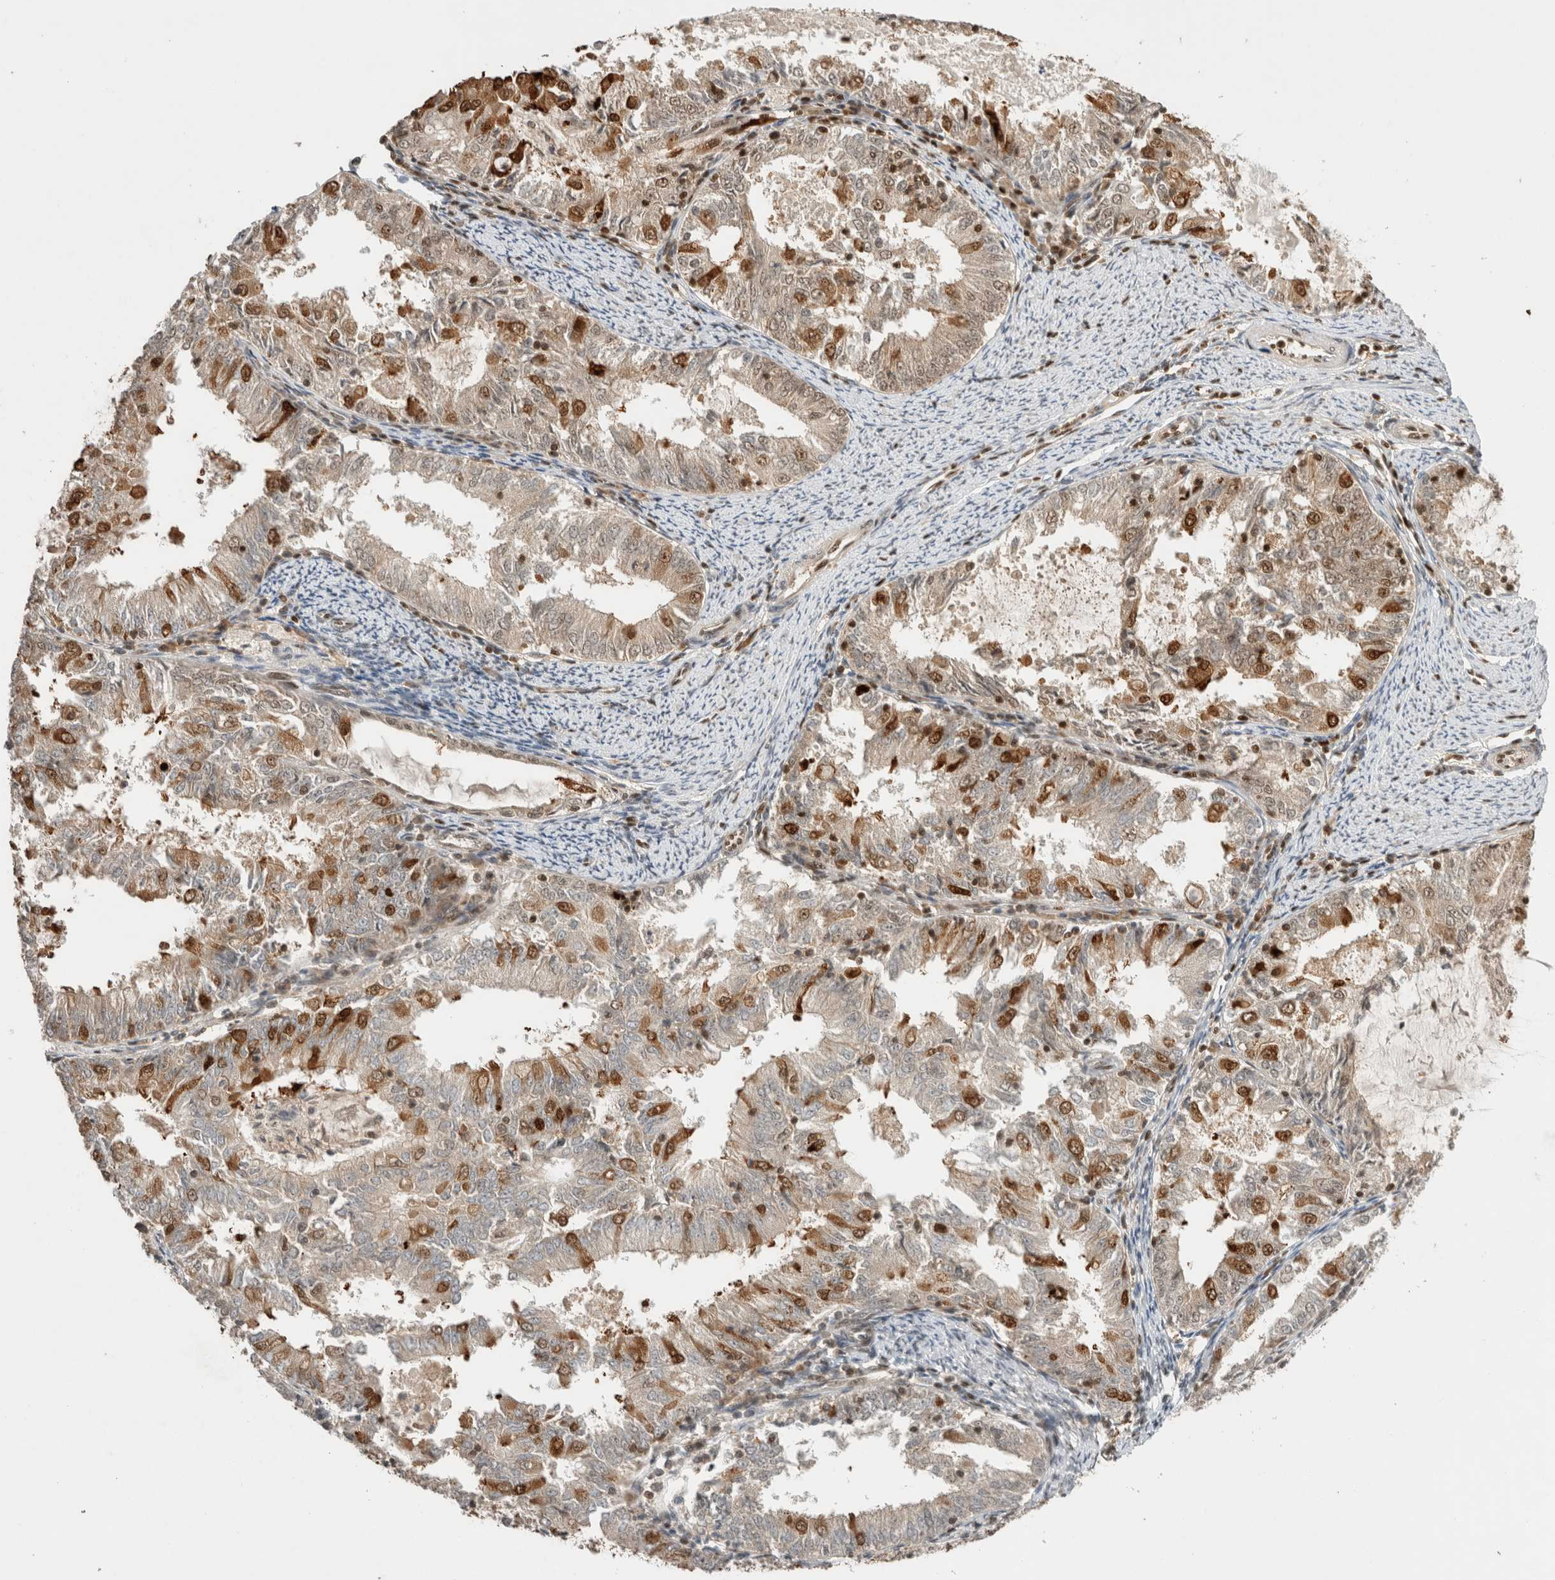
{"staining": {"intensity": "moderate", "quantity": "25%-75%", "location": "cytoplasmic/membranous,nuclear"}, "tissue": "endometrial cancer", "cell_type": "Tumor cells", "image_type": "cancer", "snomed": [{"axis": "morphology", "description": "Adenocarcinoma, NOS"}, {"axis": "topography", "description": "Endometrium"}], "caption": "Immunohistochemistry (DAB (3,3'-diaminobenzidine)) staining of human endometrial cancer (adenocarcinoma) demonstrates moderate cytoplasmic/membranous and nuclear protein positivity in approximately 25%-75% of tumor cells.", "gene": "SNRNP40", "patient": {"sex": "female", "age": 57}}